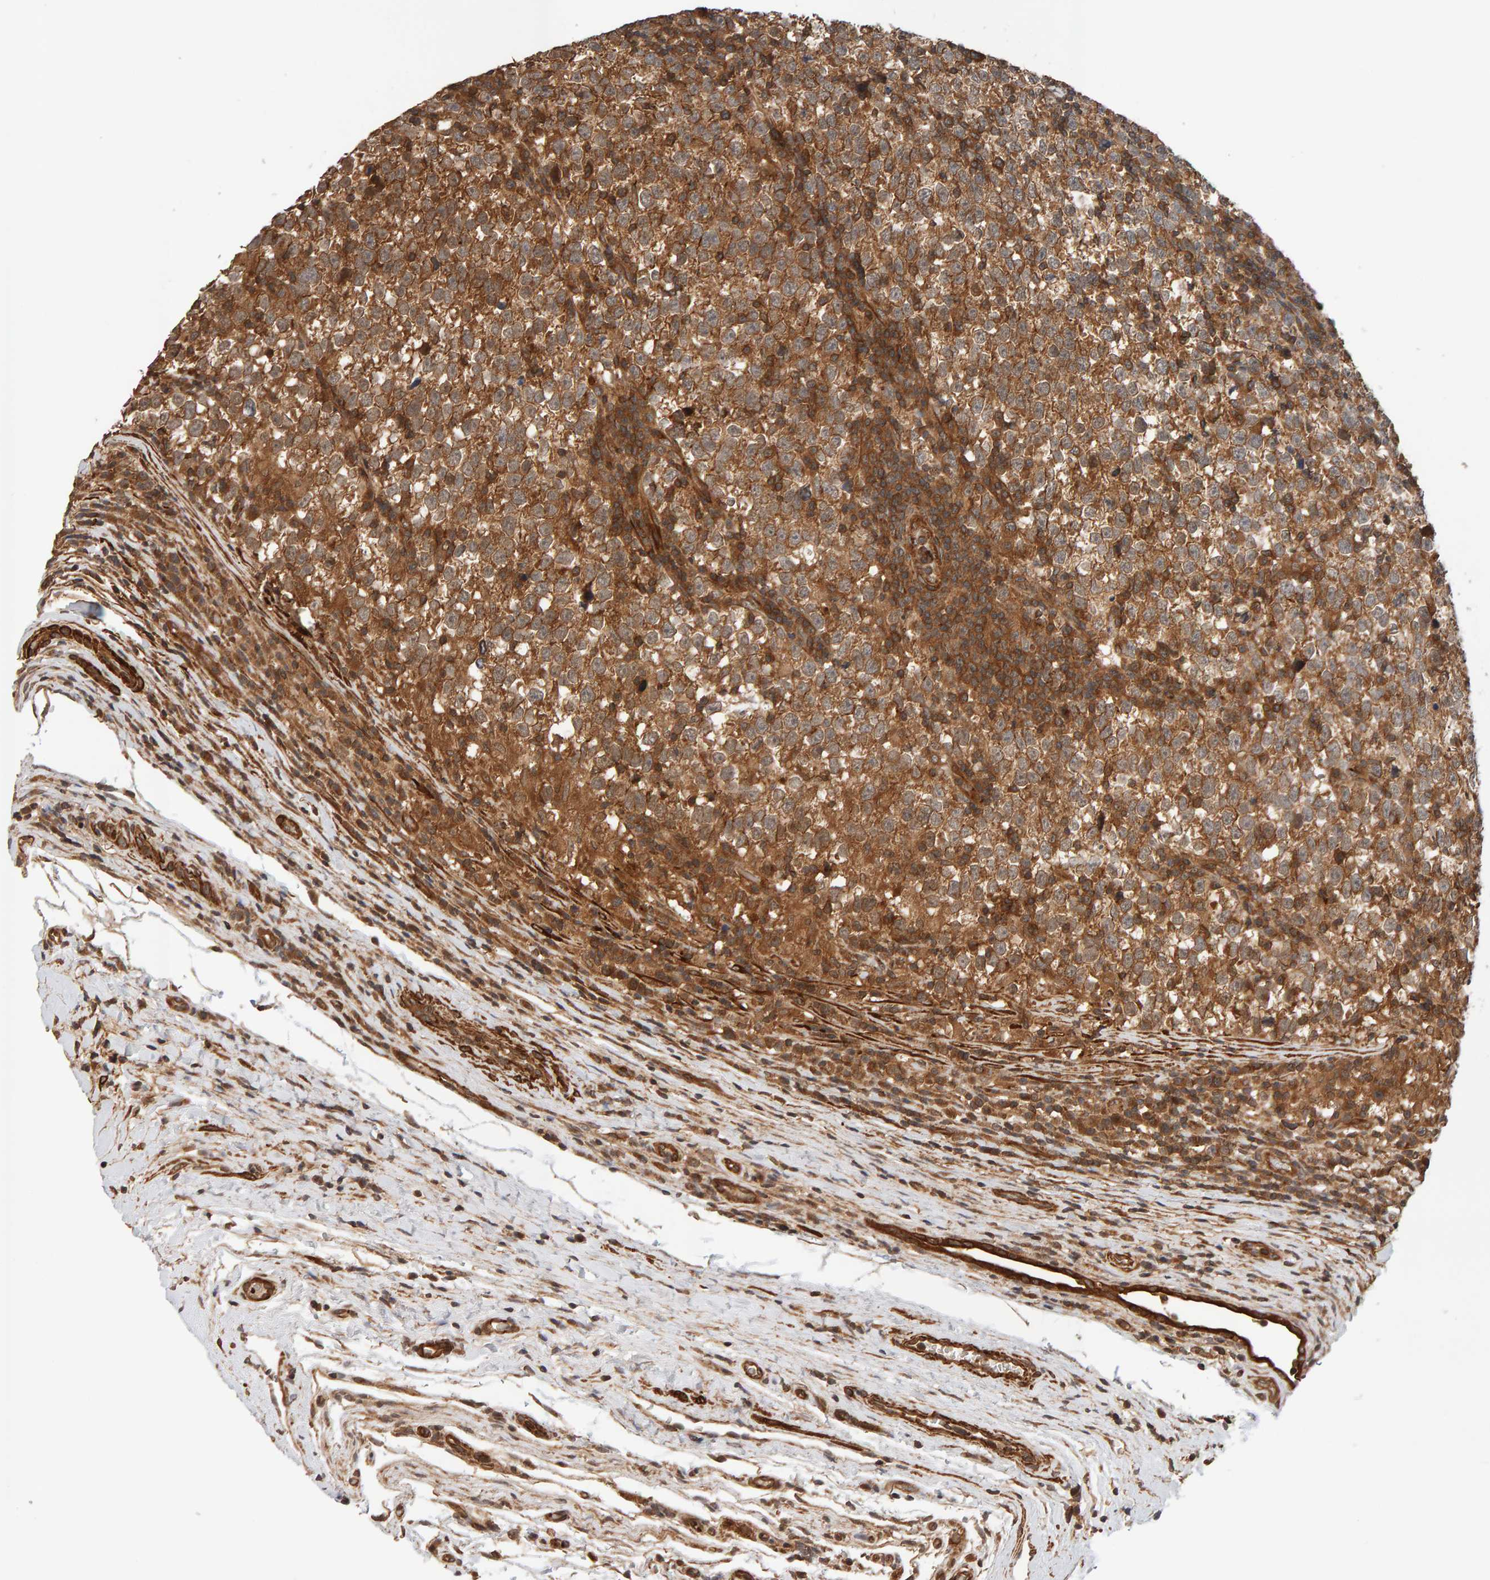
{"staining": {"intensity": "weak", "quantity": ">75%", "location": "cytoplasmic/membranous"}, "tissue": "testis cancer", "cell_type": "Tumor cells", "image_type": "cancer", "snomed": [{"axis": "morphology", "description": "Normal tissue, NOS"}, {"axis": "morphology", "description": "Seminoma, NOS"}, {"axis": "topography", "description": "Testis"}], "caption": "IHC histopathology image of neoplastic tissue: seminoma (testis) stained using IHC shows low levels of weak protein expression localized specifically in the cytoplasmic/membranous of tumor cells, appearing as a cytoplasmic/membranous brown color.", "gene": "SYNRG", "patient": {"sex": "male", "age": 43}}